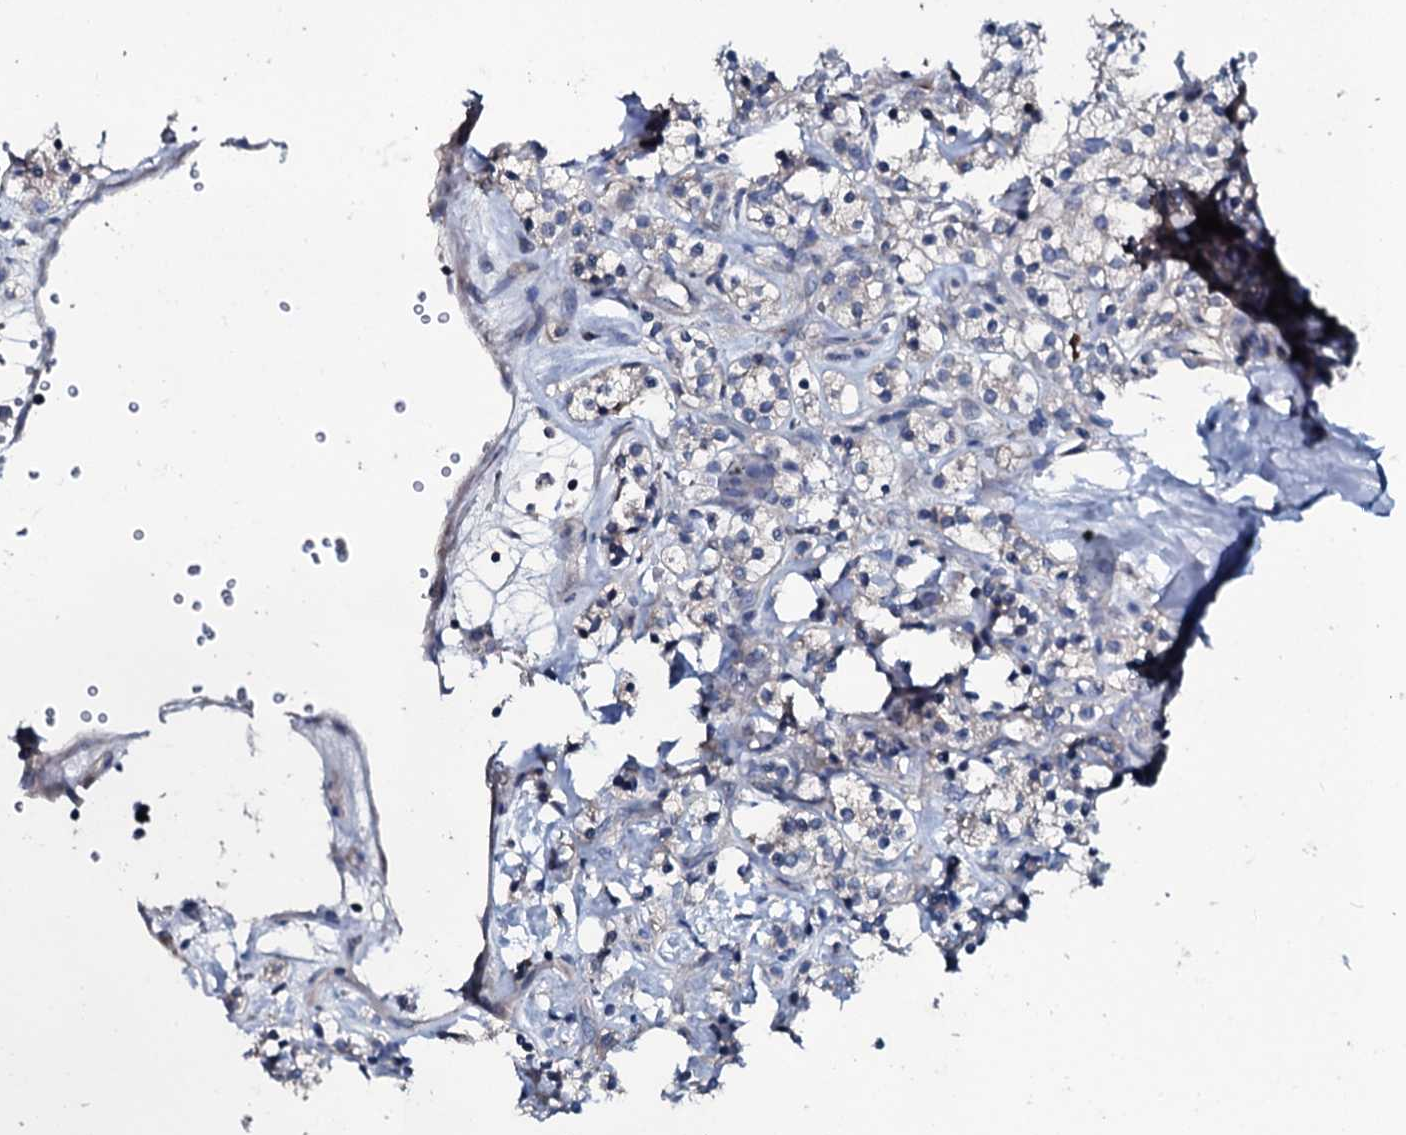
{"staining": {"intensity": "negative", "quantity": "none", "location": "none"}, "tissue": "renal cancer", "cell_type": "Tumor cells", "image_type": "cancer", "snomed": [{"axis": "morphology", "description": "Adenocarcinoma, NOS"}, {"axis": "topography", "description": "Kidney"}], "caption": "DAB (3,3'-diaminobenzidine) immunohistochemical staining of human renal adenocarcinoma displays no significant expression in tumor cells.", "gene": "IL12B", "patient": {"sex": "male", "age": 77}}